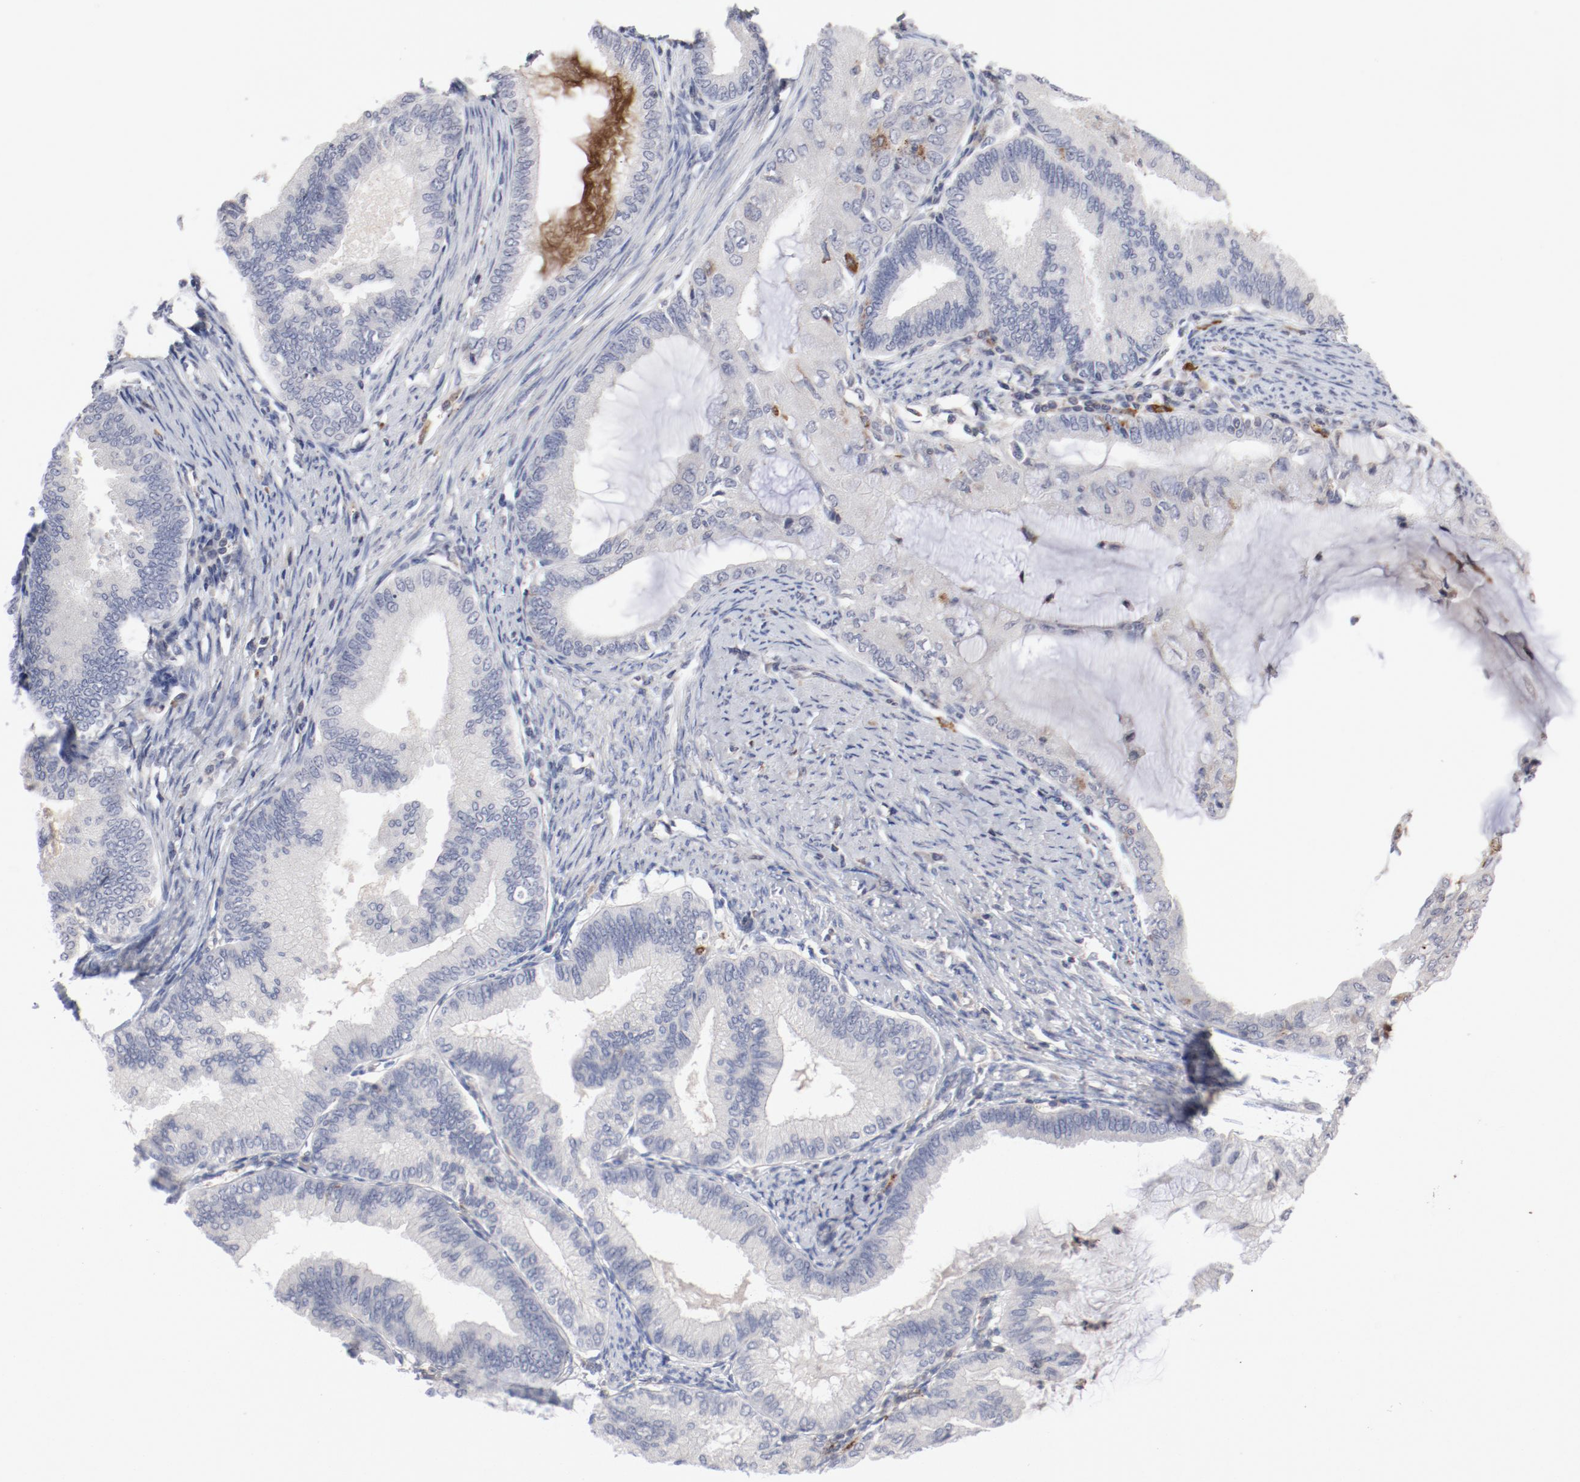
{"staining": {"intensity": "negative", "quantity": "none", "location": "none"}, "tissue": "endometrial cancer", "cell_type": "Tumor cells", "image_type": "cancer", "snomed": [{"axis": "morphology", "description": "Adenocarcinoma, NOS"}, {"axis": "topography", "description": "Endometrium"}], "caption": "High power microscopy micrograph of an IHC micrograph of adenocarcinoma (endometrial), revealing no significant positivity in tumor cells.", "gene": "CBL", "patient": {"sex": "female", "age": 86}}